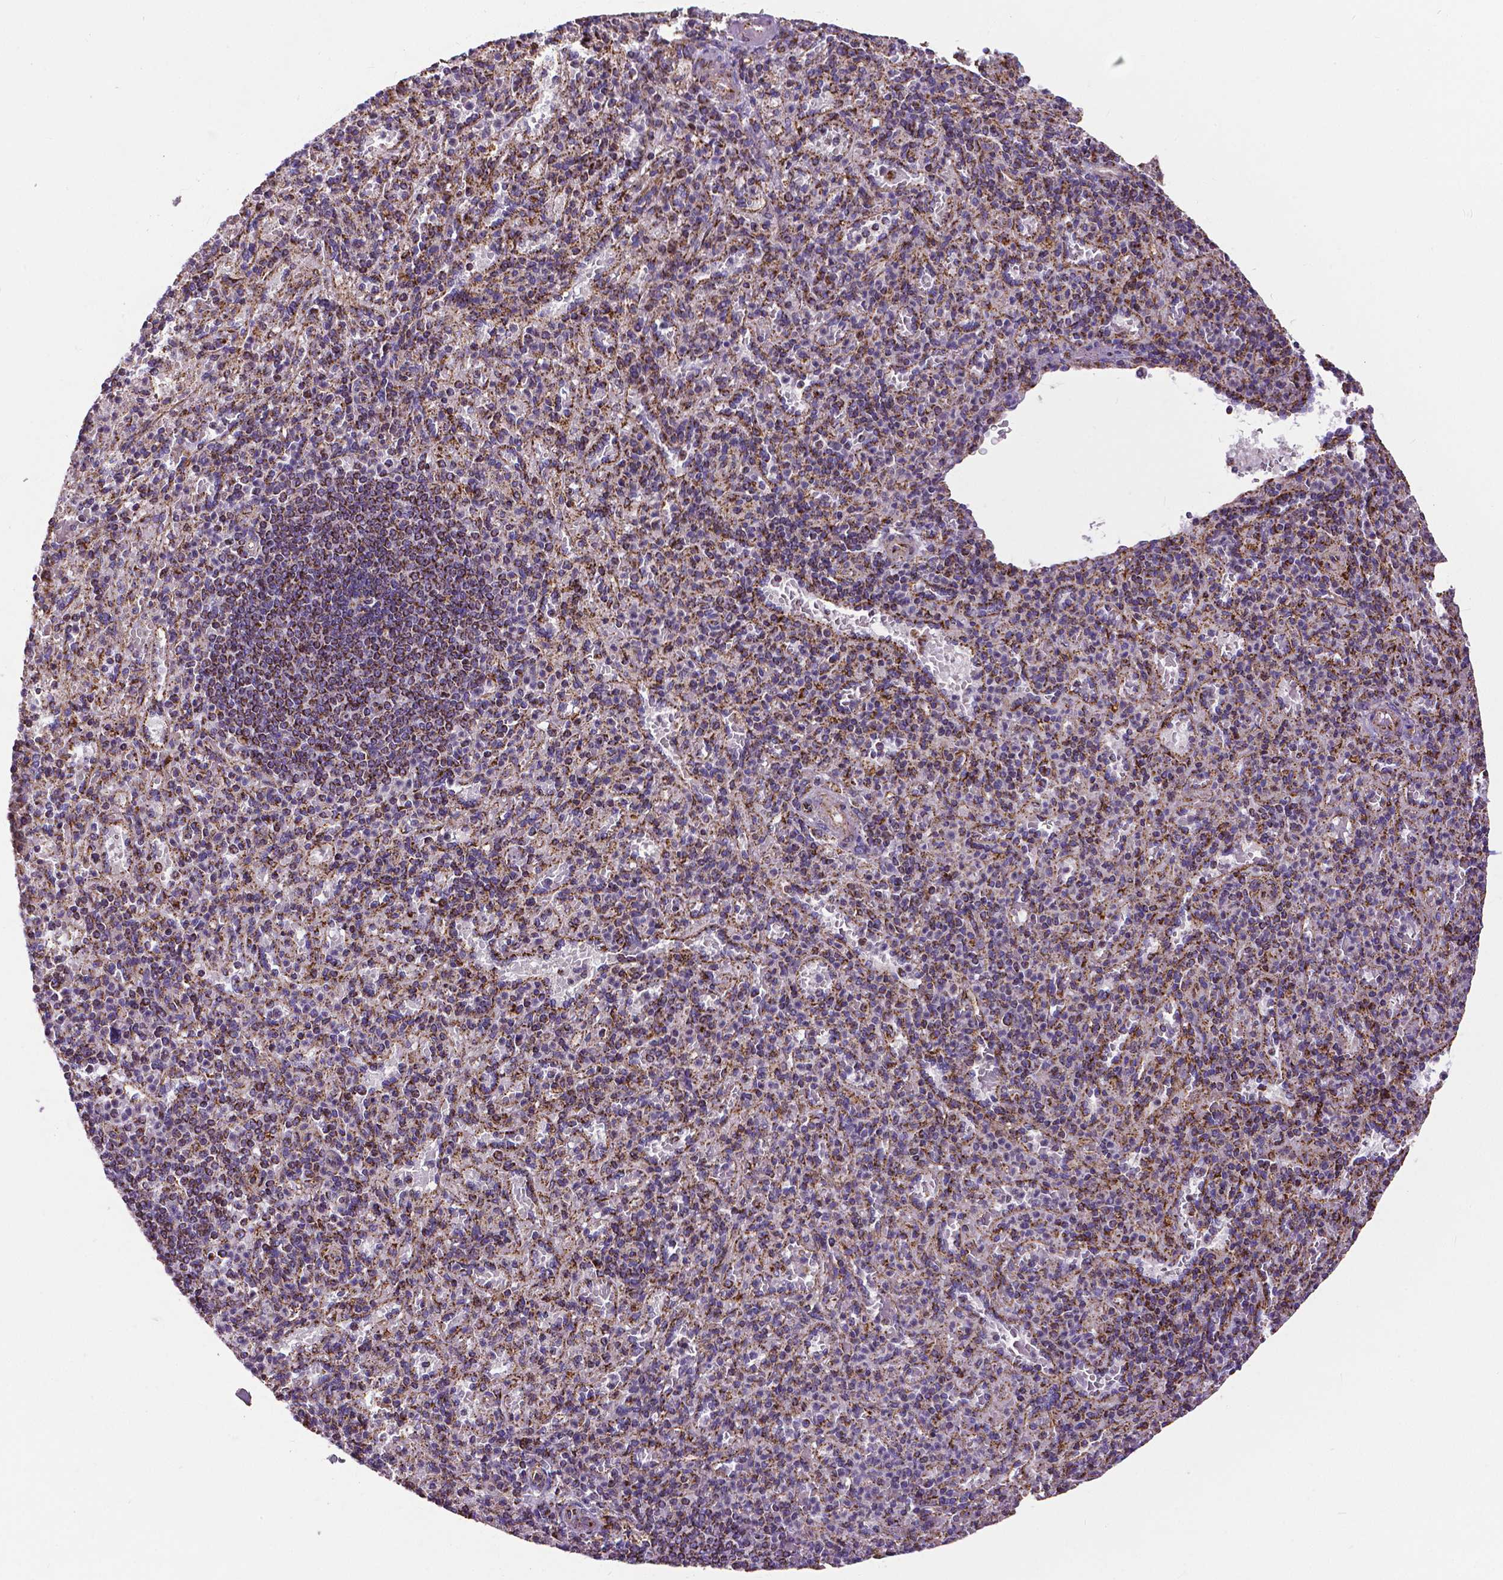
{"staining": {"intensity": "strong", "quantity": "25%-75%", "location": "cytoplasmic/membranous"}, "tissue": "spleen", "cell_type": "Cells in red pulp", "image_type": "normal", "snomed": [{"axis": "morphology", "description": "Normal tissue, NOS"}, {"axis": "topography", "description": "Spleen"}], "caption": "Protein staining exhibits strong cytoplasmic/membranous expression in approximately 25%-75% of cells in red pulp in normal spleen.", "gene": "MACC1", "patient": {"sex": "female", "age": 74}}